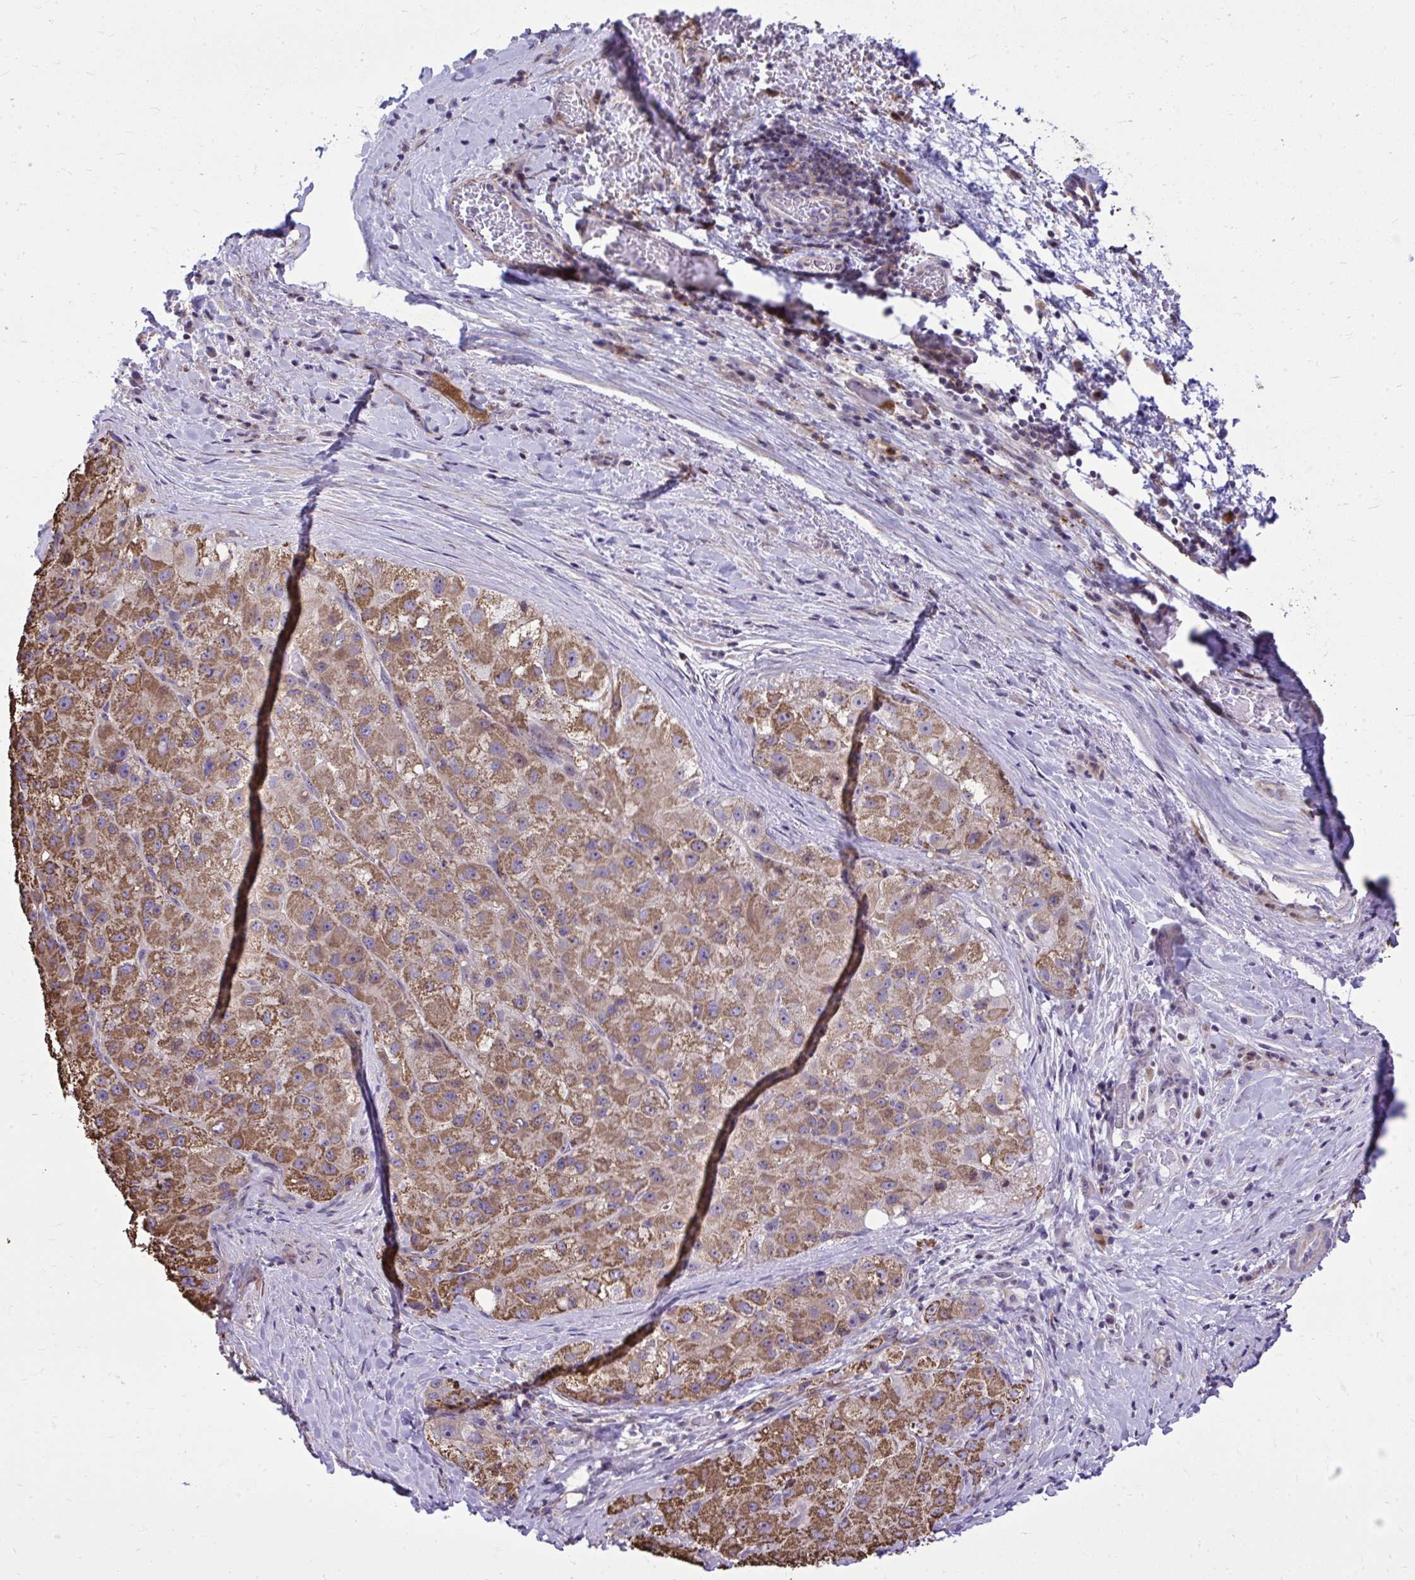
{"staining": {"intensity": "moderate", "quantity": ">75%", "location": "cytoplasmic/membranous"}, "tissue": "liver cancer", "cell_type": "Tumor cells", "image_type": "cancer", "snomed": [{"axis": "morphology", "description": "Carcinoma, Hepatocellular, NOS"}, {"axis": "topography", "description": "Liver"}], "caption": "Liver hepatocellular carcinoma was stained to show a protein in brown. There is medium levels of moderate cytoplasmic/membranous staining in about >75% of tumor cells.", "gene": "GRK4", "patient": {"sex": "male", "age": 80}}